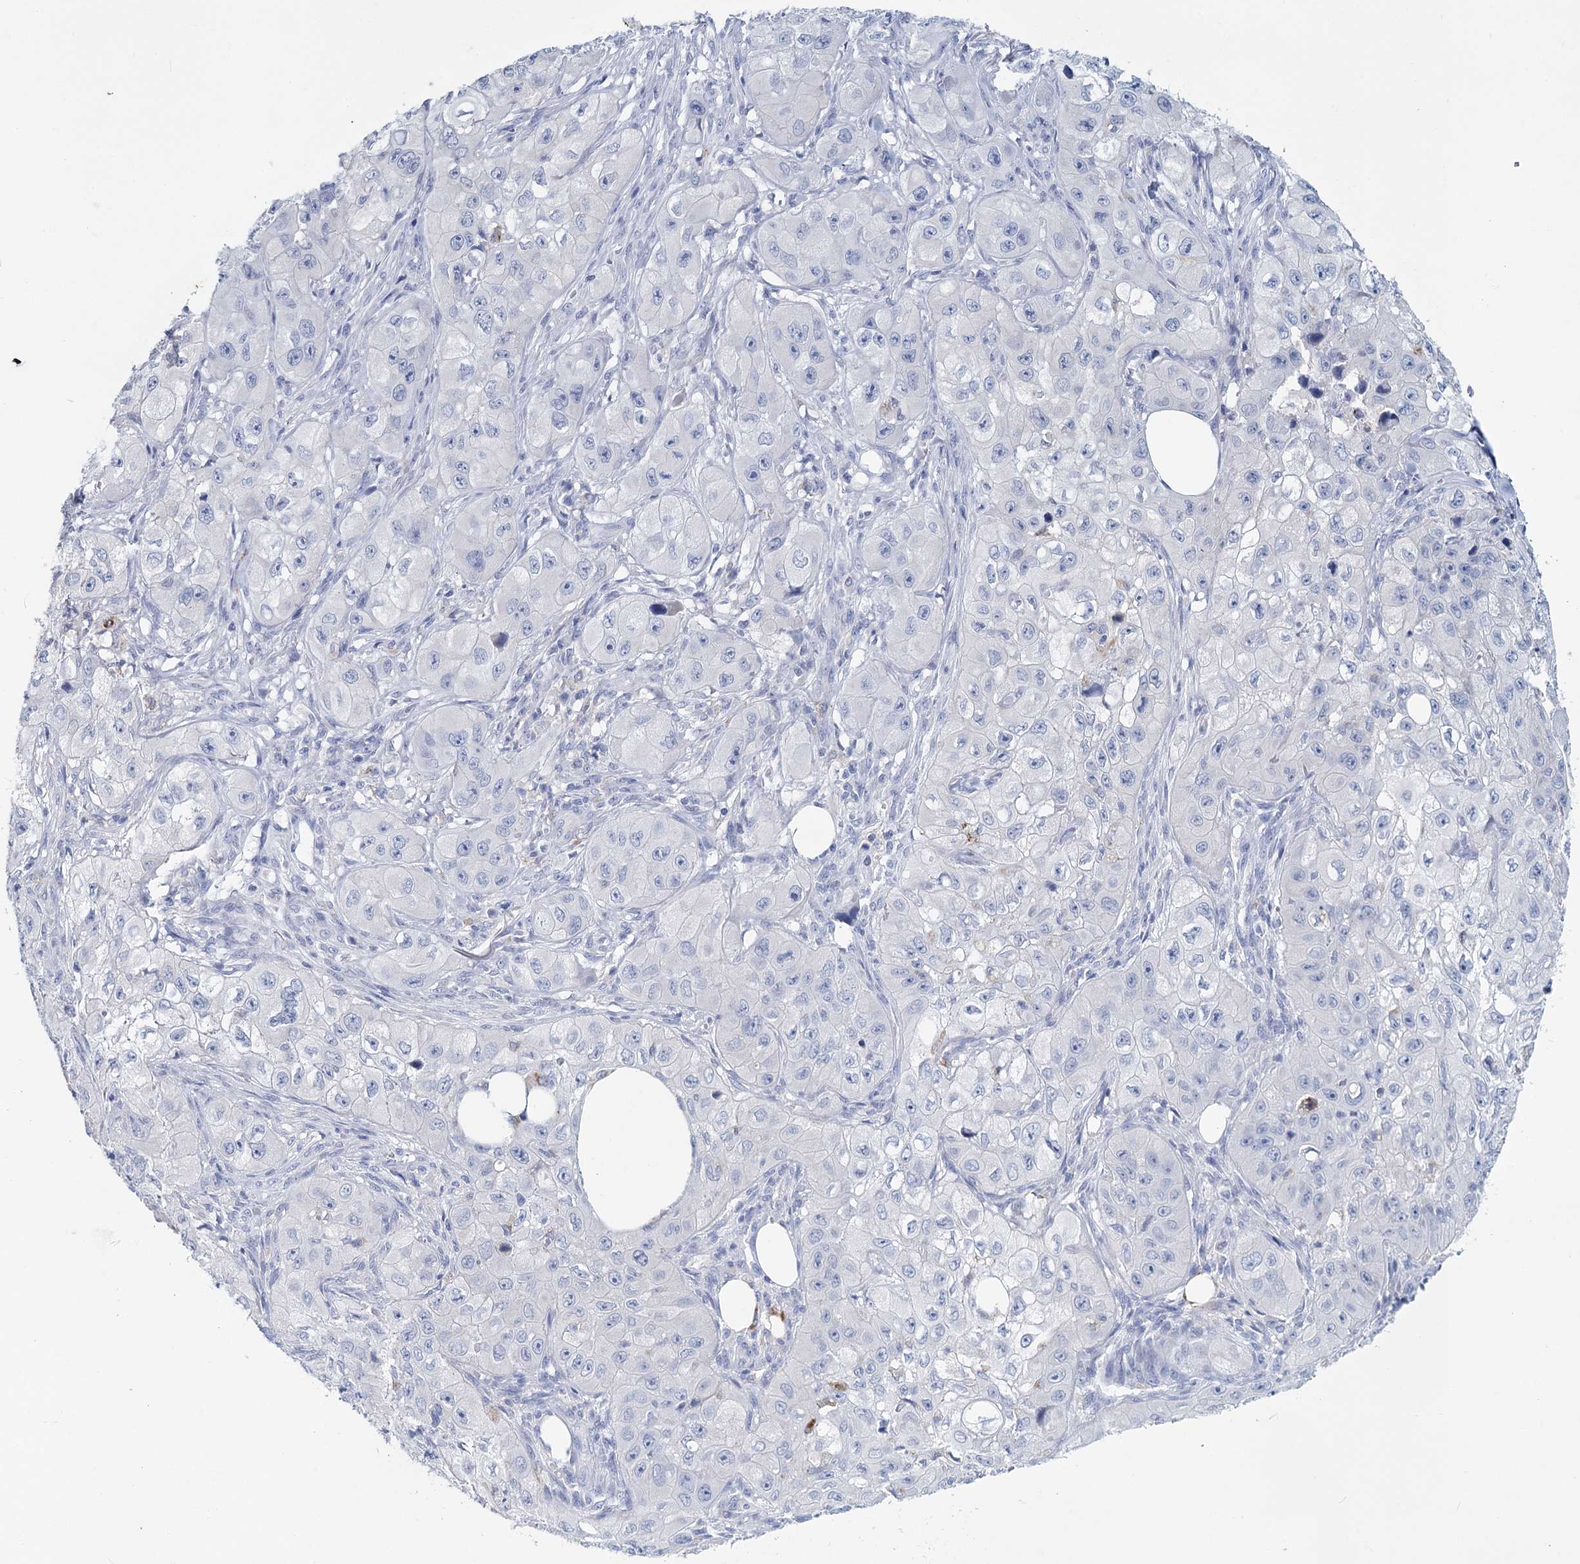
{"staining": {"intensity": "negative", "quantity": "none", "location": "none"}, "tissue": "skin cancer", "cell_type": "Tumor cells", "image_type": "cancer", "snomed": [{"axis": "morphology", "description": "Squamous cell carcinoma, NOS"}, {"axis": "topography", "description": "Skin"}, {"axis": "topography", "description": "Subcutis"}], "caption": "A micrograph of human skin cancer (squamous cell carcinoma) is negative for staining in tumor cells. (Stains: DAB (3,3'-diaminobenzidine) immunohistochemistry with hematoxylin counter stain, Microscopy: brightfield microscopy at high magnification).", "gene": "METTL7B", "patient": {"sex": "male", "age": 73}}